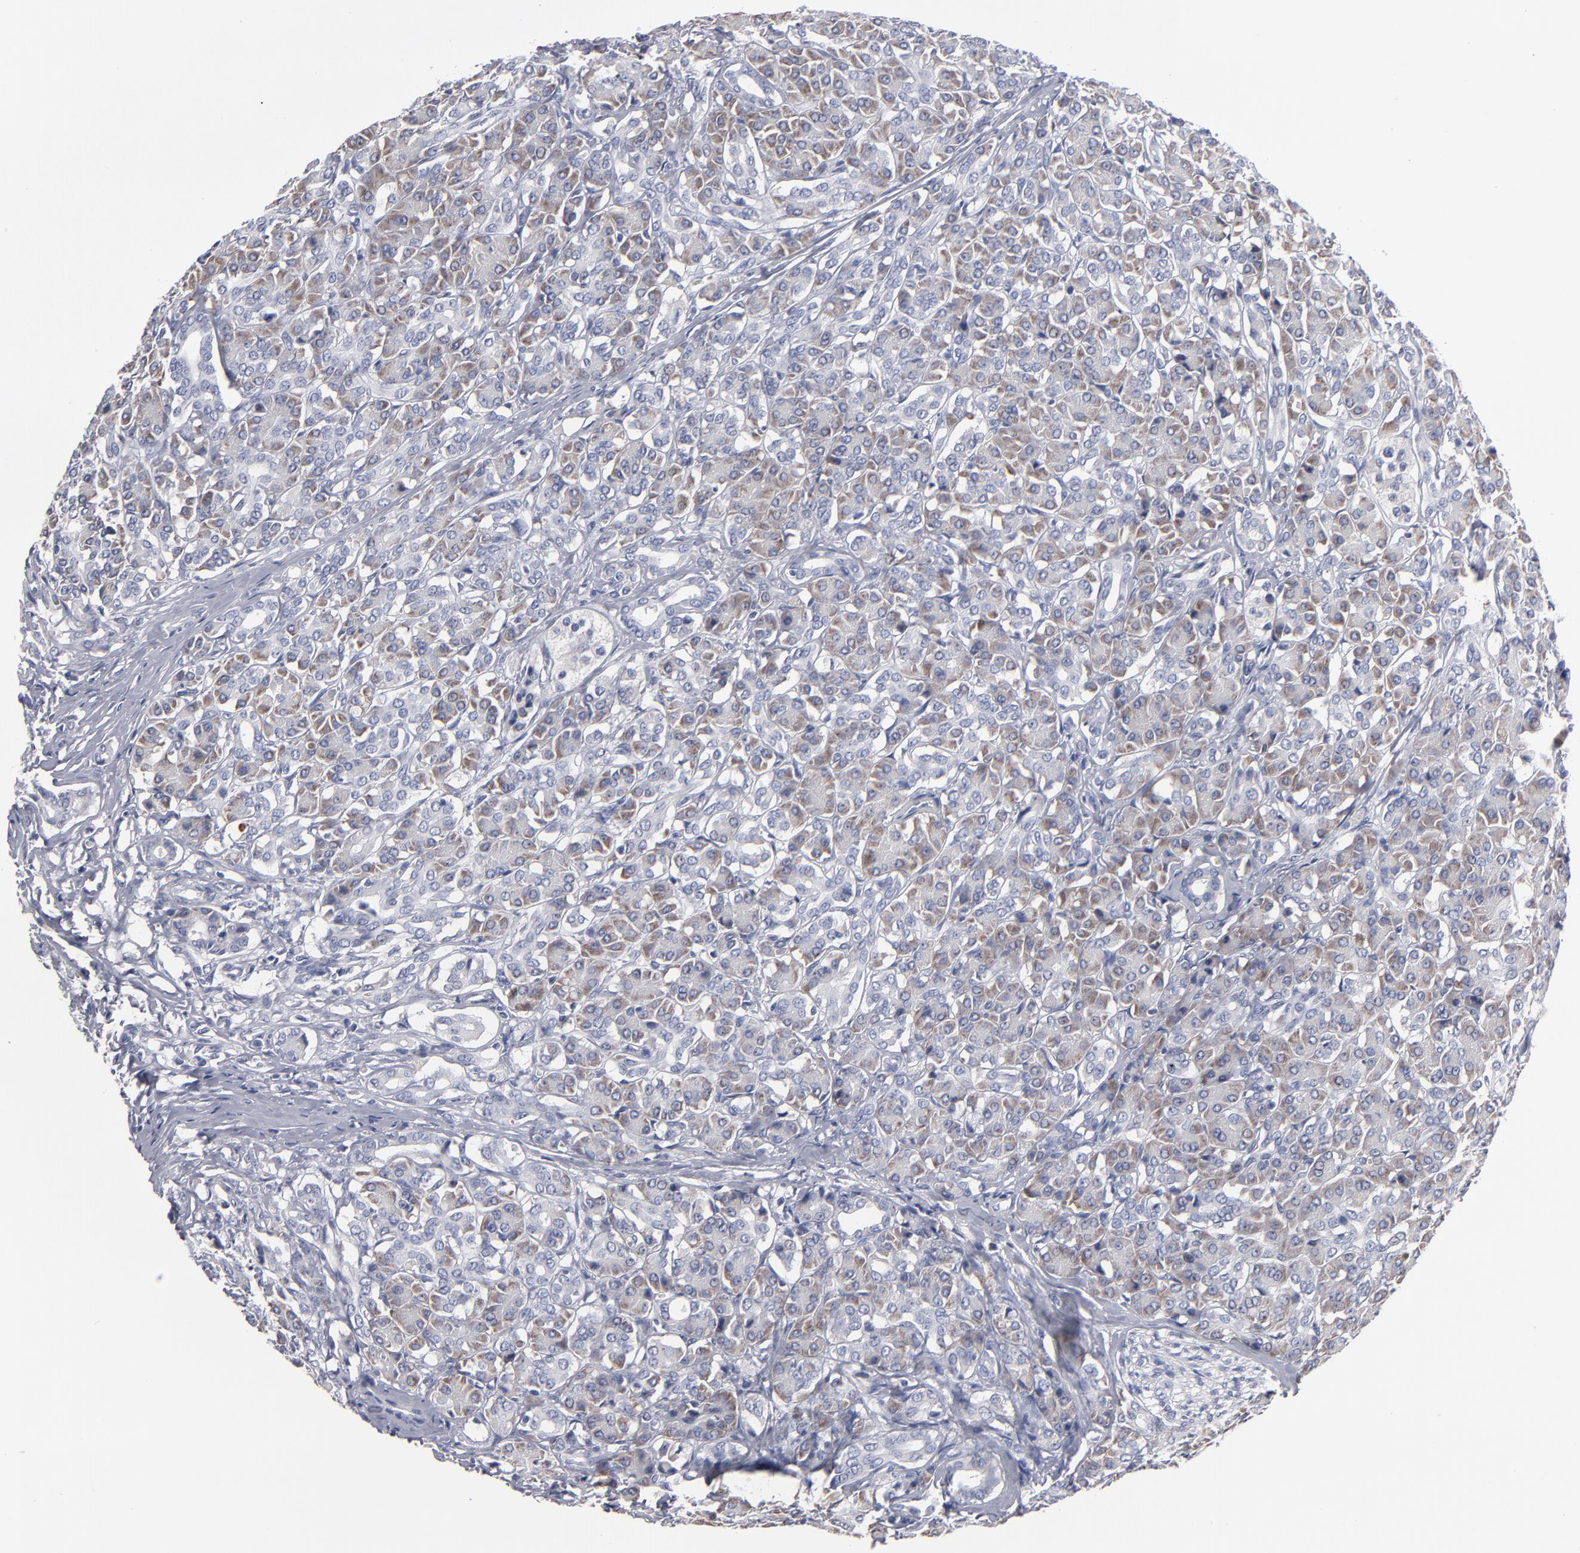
{"staining": {"intensity": "weak", "quantity": "25%-75%", "location": "cytoplasmic/membranous"}, "tissue": "pancreas", "cell_type": "Exocrine glandular cells", "image_type": "normal", "snomed": [{"axis": "morphology", "description": "Normal tissue, NOS"}, {"axis": "topography", "description": "Lymph node"}, {"axis": "topography", "description": "Pancreas"}], "caption": "Protein analysis of unremarkable pancreas displays weak cytoplasmic/membranous expression in approximately 25%-75% of exocrine glandular cells.", "gene": "CCDC80", "patient": {"sex": "male", "age": 59}}